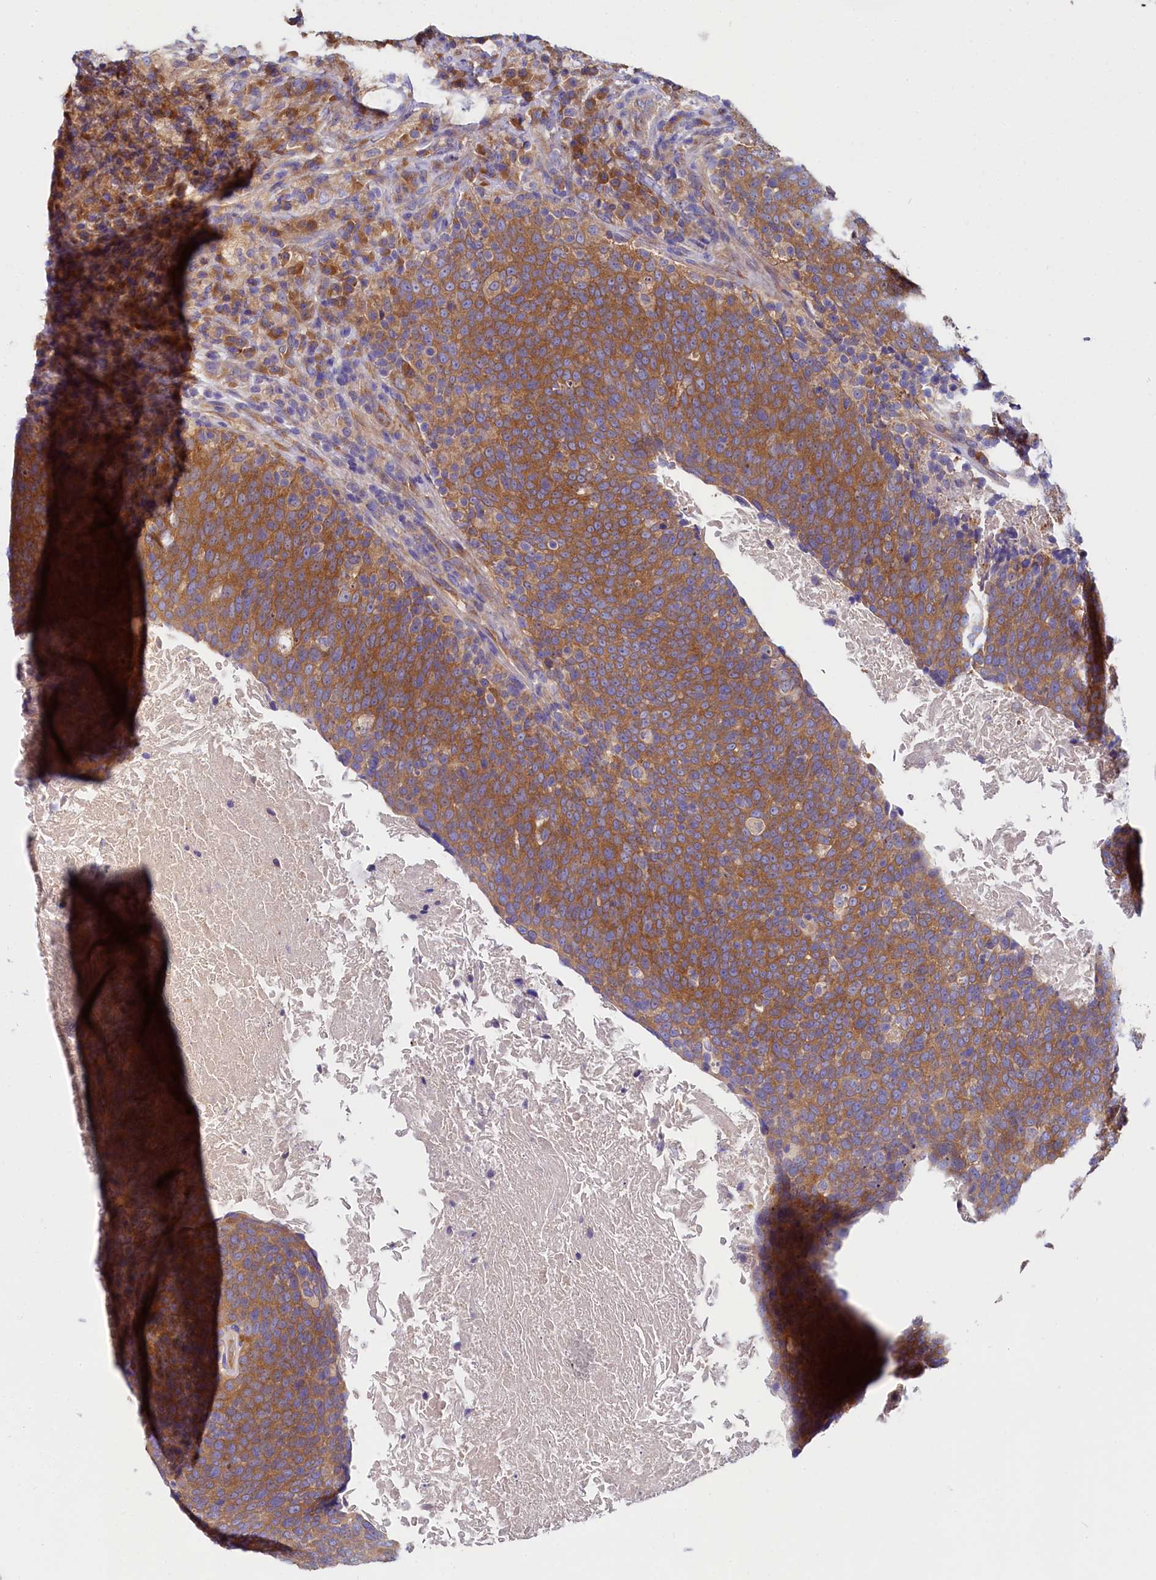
{"staining": {"intensity": "moderate", "quantity": ">75%", "location": "cytoplasmic/membranous"}, "tissue": "head and neck cancer", "cell_type": "Tumor cells", "image_type": "cancer", "snomed": [{"axis": "morphology", "description": "Squamous cell carcinoma, NOS"}, {"axis": "morphology", "description": "Squamous cell carcinoma, metastatic, NOS"}, {"axis": "topography", "description": "Lymph node"}, {"axis": "topography", "description": "Head-Neck"}], "caption": "Immunohistochemistry (IHC) (DAB (3,3'-diaminobenzidine)) staining of metastatic squamous cell carcinoma (head and neck) displays moderate cytoplasmic/membranous protein positivity in approximately >75% of tumor cells. (Brightfield microscopy of DAB IHC at high magnification).", "gene": "QARS1", "patient": {"sex": "male", "age": 62}}